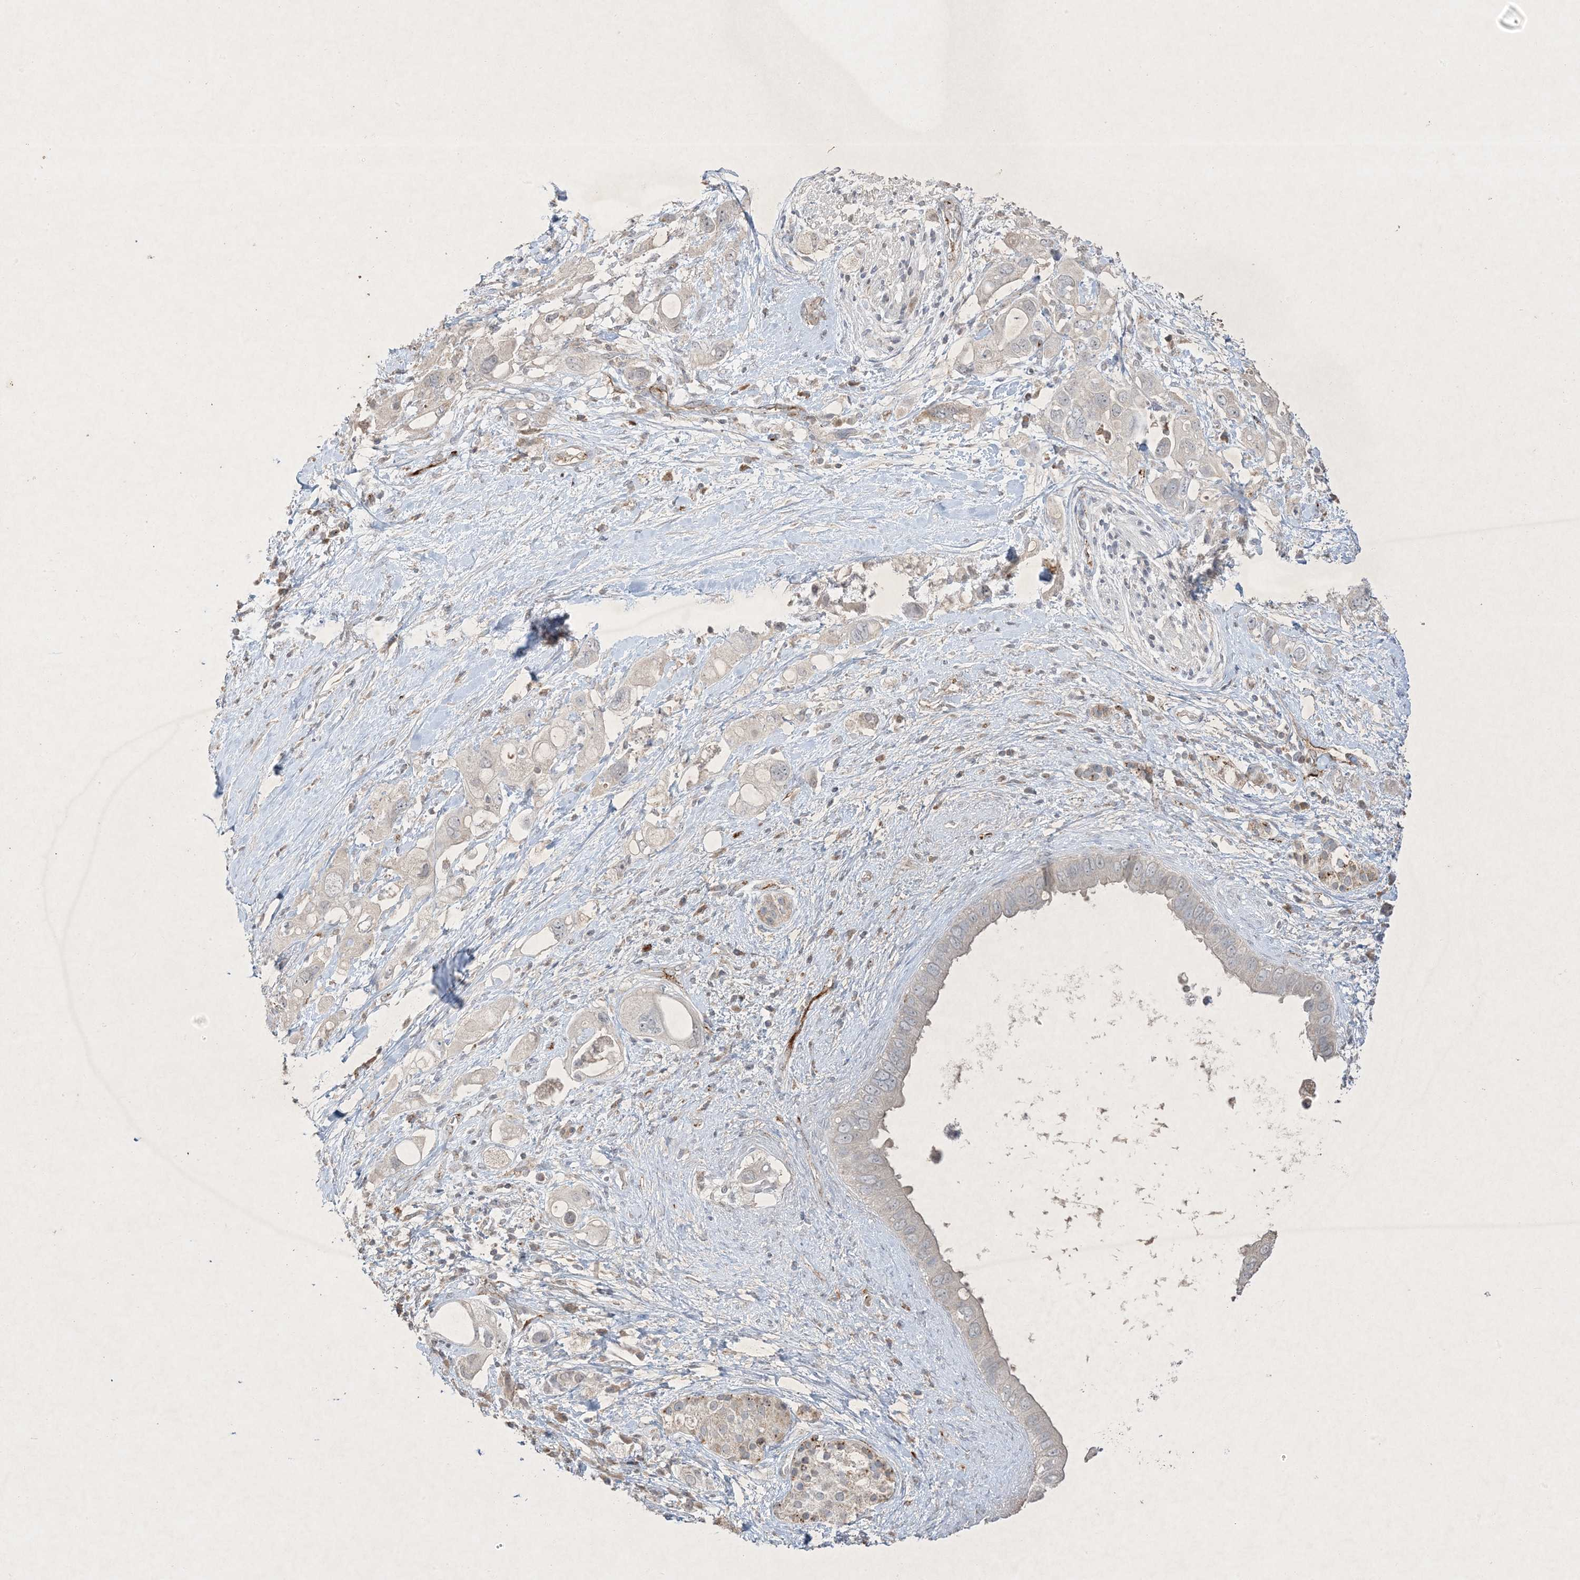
{"staining": {"intensity": "negative", "quantity": "none", "location": "none"}, "tissue": "pancreatic cancer", "cell_type": "Tumor cells", "image_type": "cancer", "snomed": [{"axis": "morphology", "description": "Adenocarcinoma, NOS"}, {"axis": "topography", "description": "Pancreas"}], "caption": "There is no significant expression in tumor cells of adenocarcinoma (pancreatic).", "gene": "PRSS36", "patient": {"sex": "female", "age": 56}}